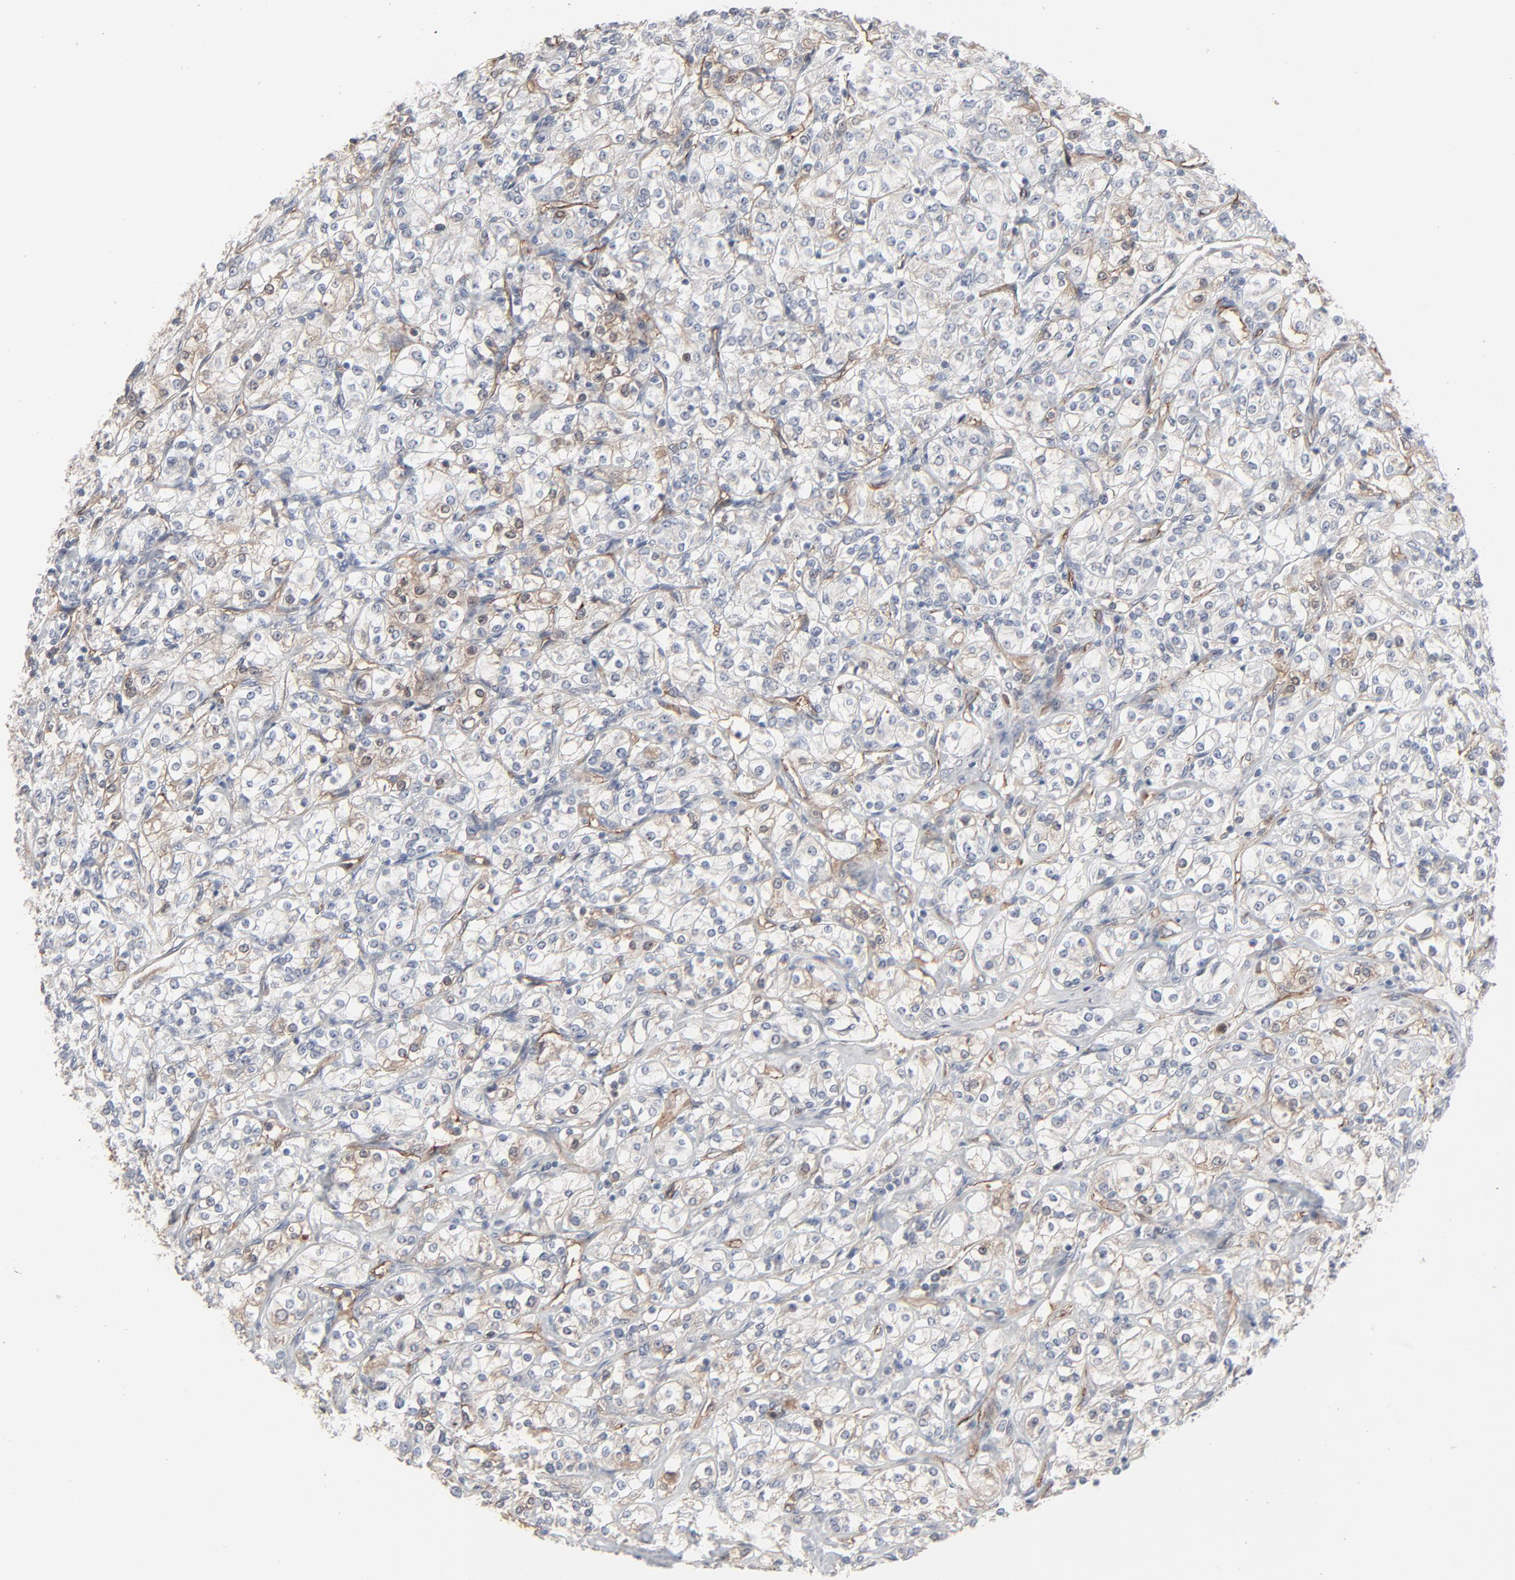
{"staining": {"intensity": "weak", "quantity": "25%-75%", "location": "cytoplasmic/membranous"}, "tissue": "renal cancer", "cell_type": "Tumor cells", "image_type": "cancer", "snomed": [{"axis": "morphology", "description": "Adenocarcinoma, NOS"}, {"axis": "topography", "description": "Kidney"}], "caption": "Protein staining of renal adenocarcinoma tissue exhibits weak cytoplasmic/membranous staining in about 25%-75% of tumor cells. Nuclei are stained in blue.", "gene": "JAM3", "patient": {"sex": "male", "age": 77}}